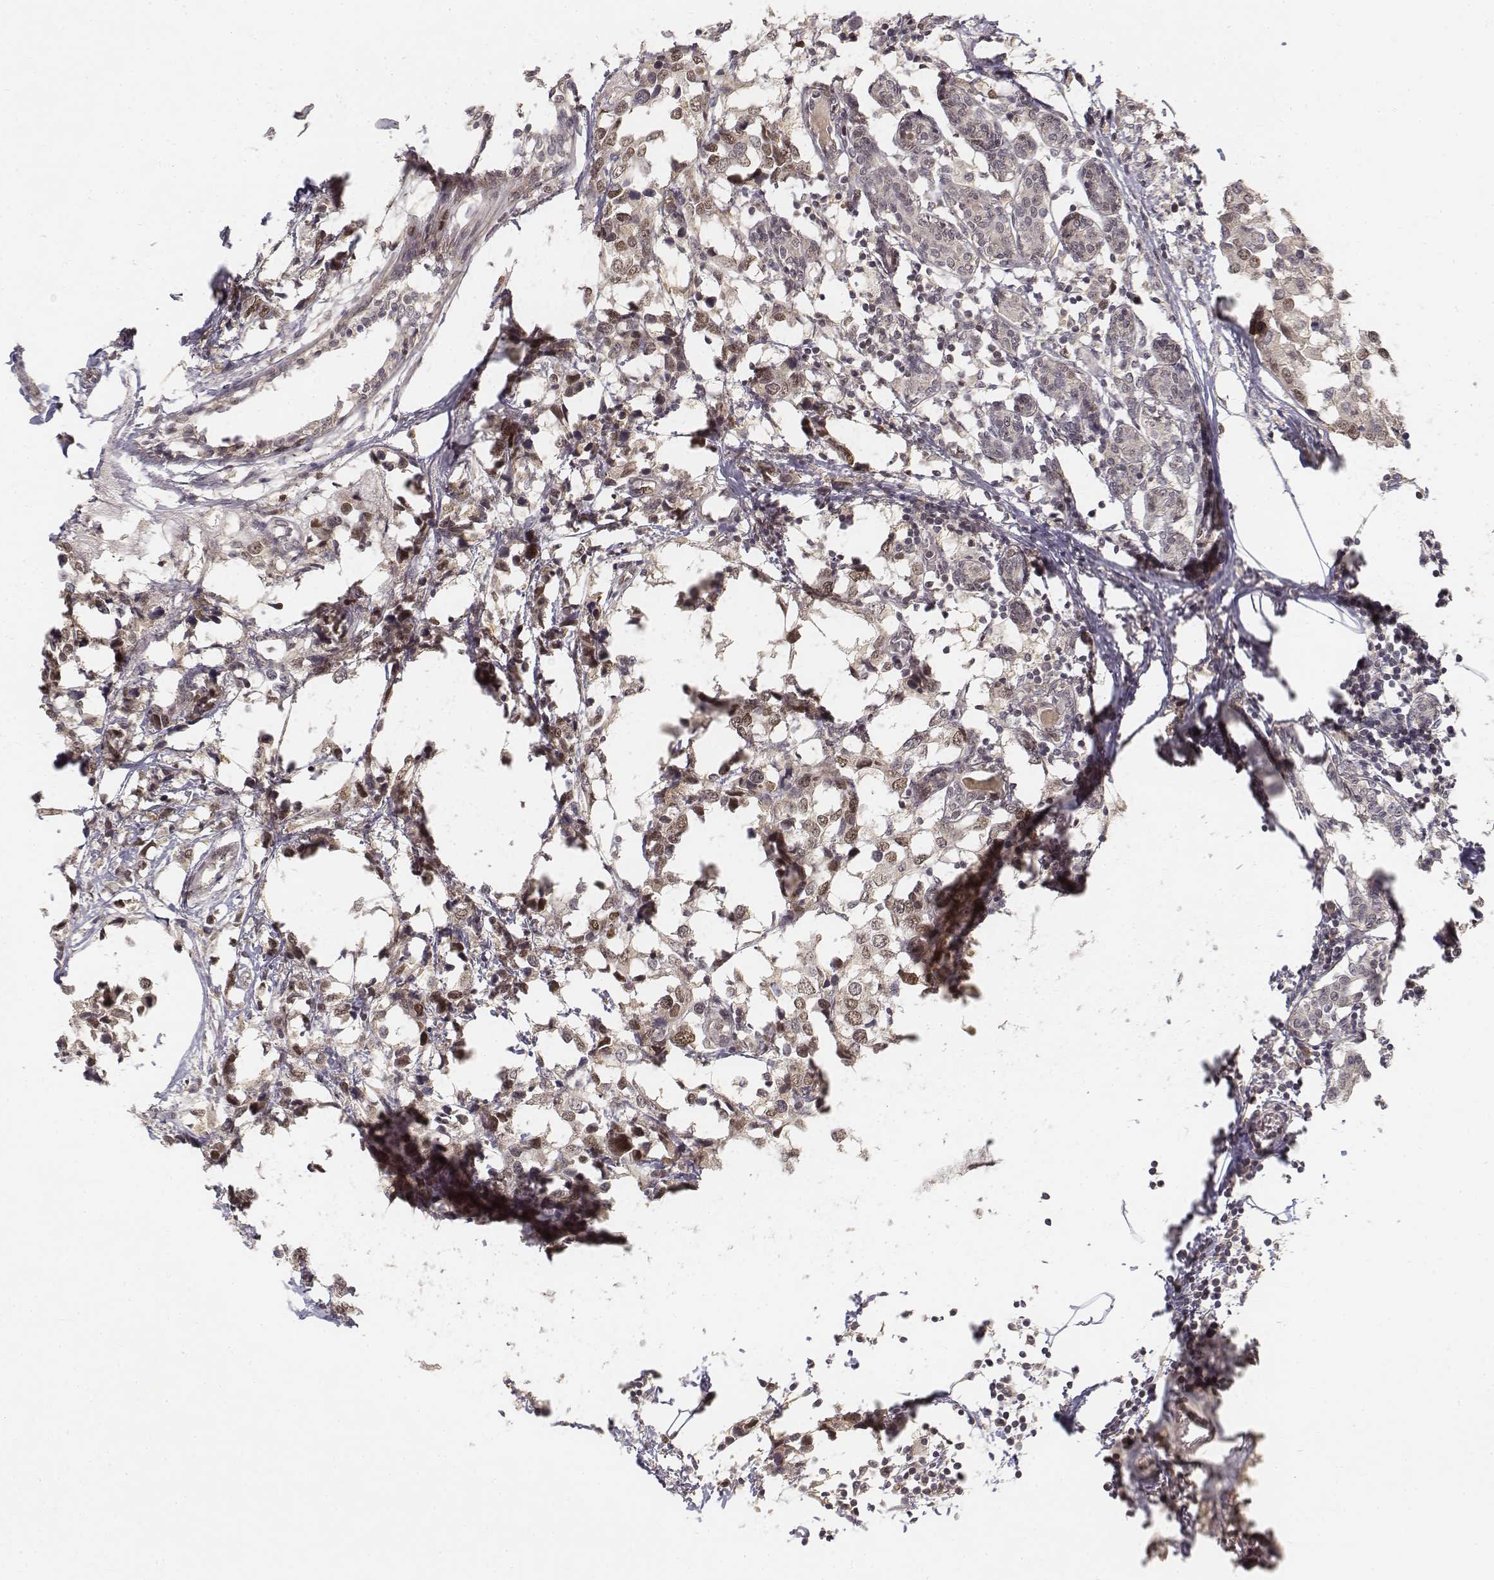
{"staining": {"intensity": "moderate", "quantity": "25%-75%", "location": "nuclear"}, "tissue": "breast cancer", "cell_type": "Tumor cells", "image_type": "cancer", "snomed": [{"axis": "morphology", "description": "Lobular carcinoma"}, {"axis": "topography", "description": "Breast"}], "caption": "Immunohistochemistry (IHC) histopathology image of lobular carcinoma (breast) stained for a protein (brown), which reveals medium levels of moderate nuclear staining in approximately 25%-75% of tumor cells.", "gene": "FANCD2", "patient": {"sex": "female", "age": 59}}